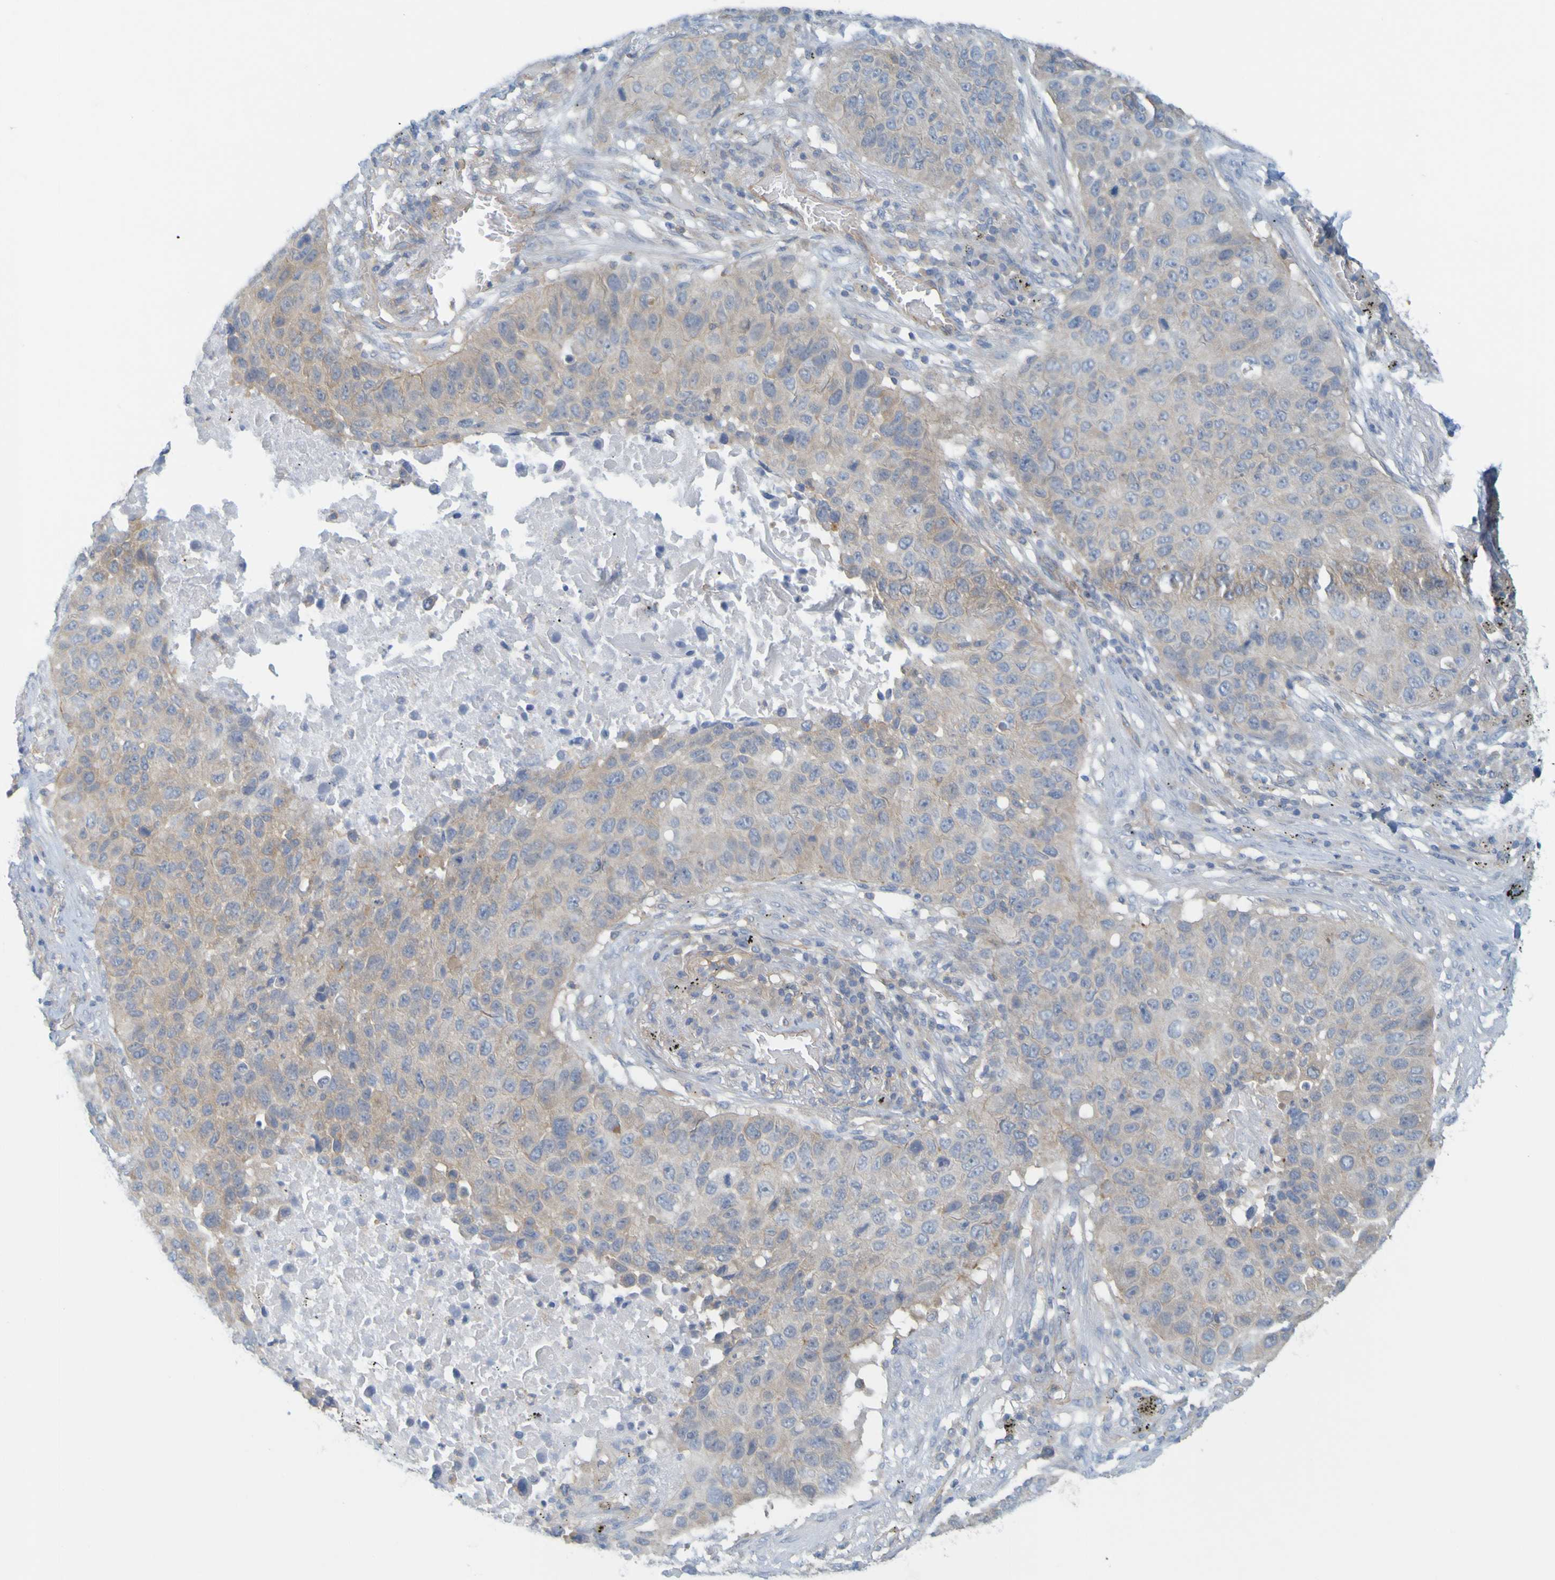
{"staining": {"intensity": "weak", "quantity": ">75%", "location": "cytoplasmic/membranous"}, "tissue": "lung cancer", "cell_type": "Tumor cells", "image_type": "cancer", "snomed": [{"axis": "morphology", "description": "Squamous cell carcinoma, NOS"}, {"axis": "topography", "description": "Lung"}], "caption": "This photomicrograph demonstrates IHC staining of lung cancer, with low weak cytoplasmic/membranous expression in approximately >75% of tumor cells.", "gene": "APPL1", "patient": {"sex": "male", "age": 57}}